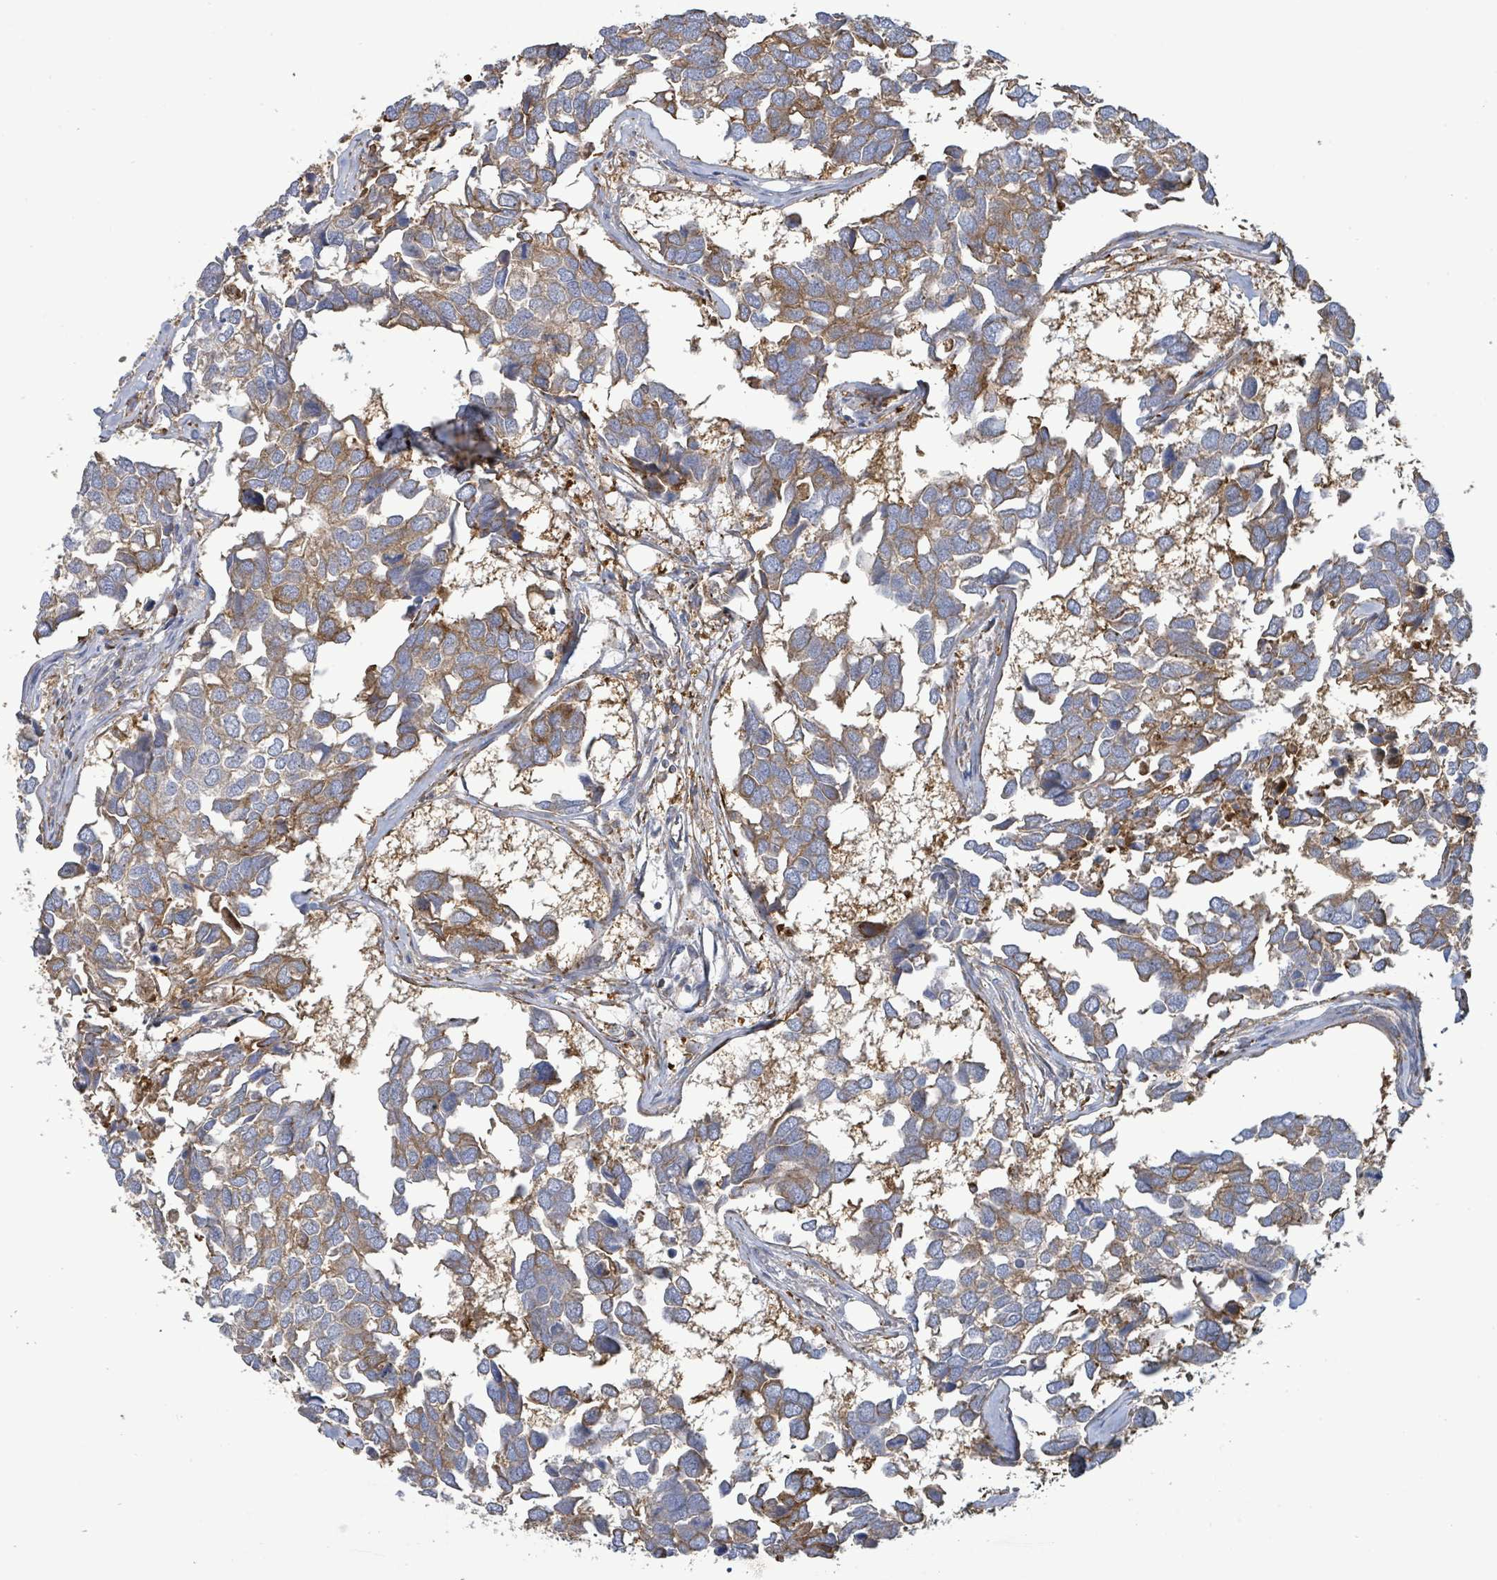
{"staining": {"intensity": "moderate", "quantity": "25%-75%", "location": "cytoplasmic/membranous"}, "tissue": "breast cancer", "cell_type": "Tumor cells", "image_type": "cancer", "snomed": [{"axis": "morphology", "description": "Duct carcinoma"}, {"axis": "topography", "description": "Breast"}], "caption": "The image demonstrates immunohistochemical staining of breast cancer (invasive ductal carcinoma). There is moderate cytoplasmic/membranous staining is appreciated in about 25%-75% of tumor cells. The protein is stained brown, and the nuclei are stained in blue (DAB IHC with brightfield microscopy, high magnification).", "gene": "EGFL7", "patient": {"sex": "female", "age": 83}}